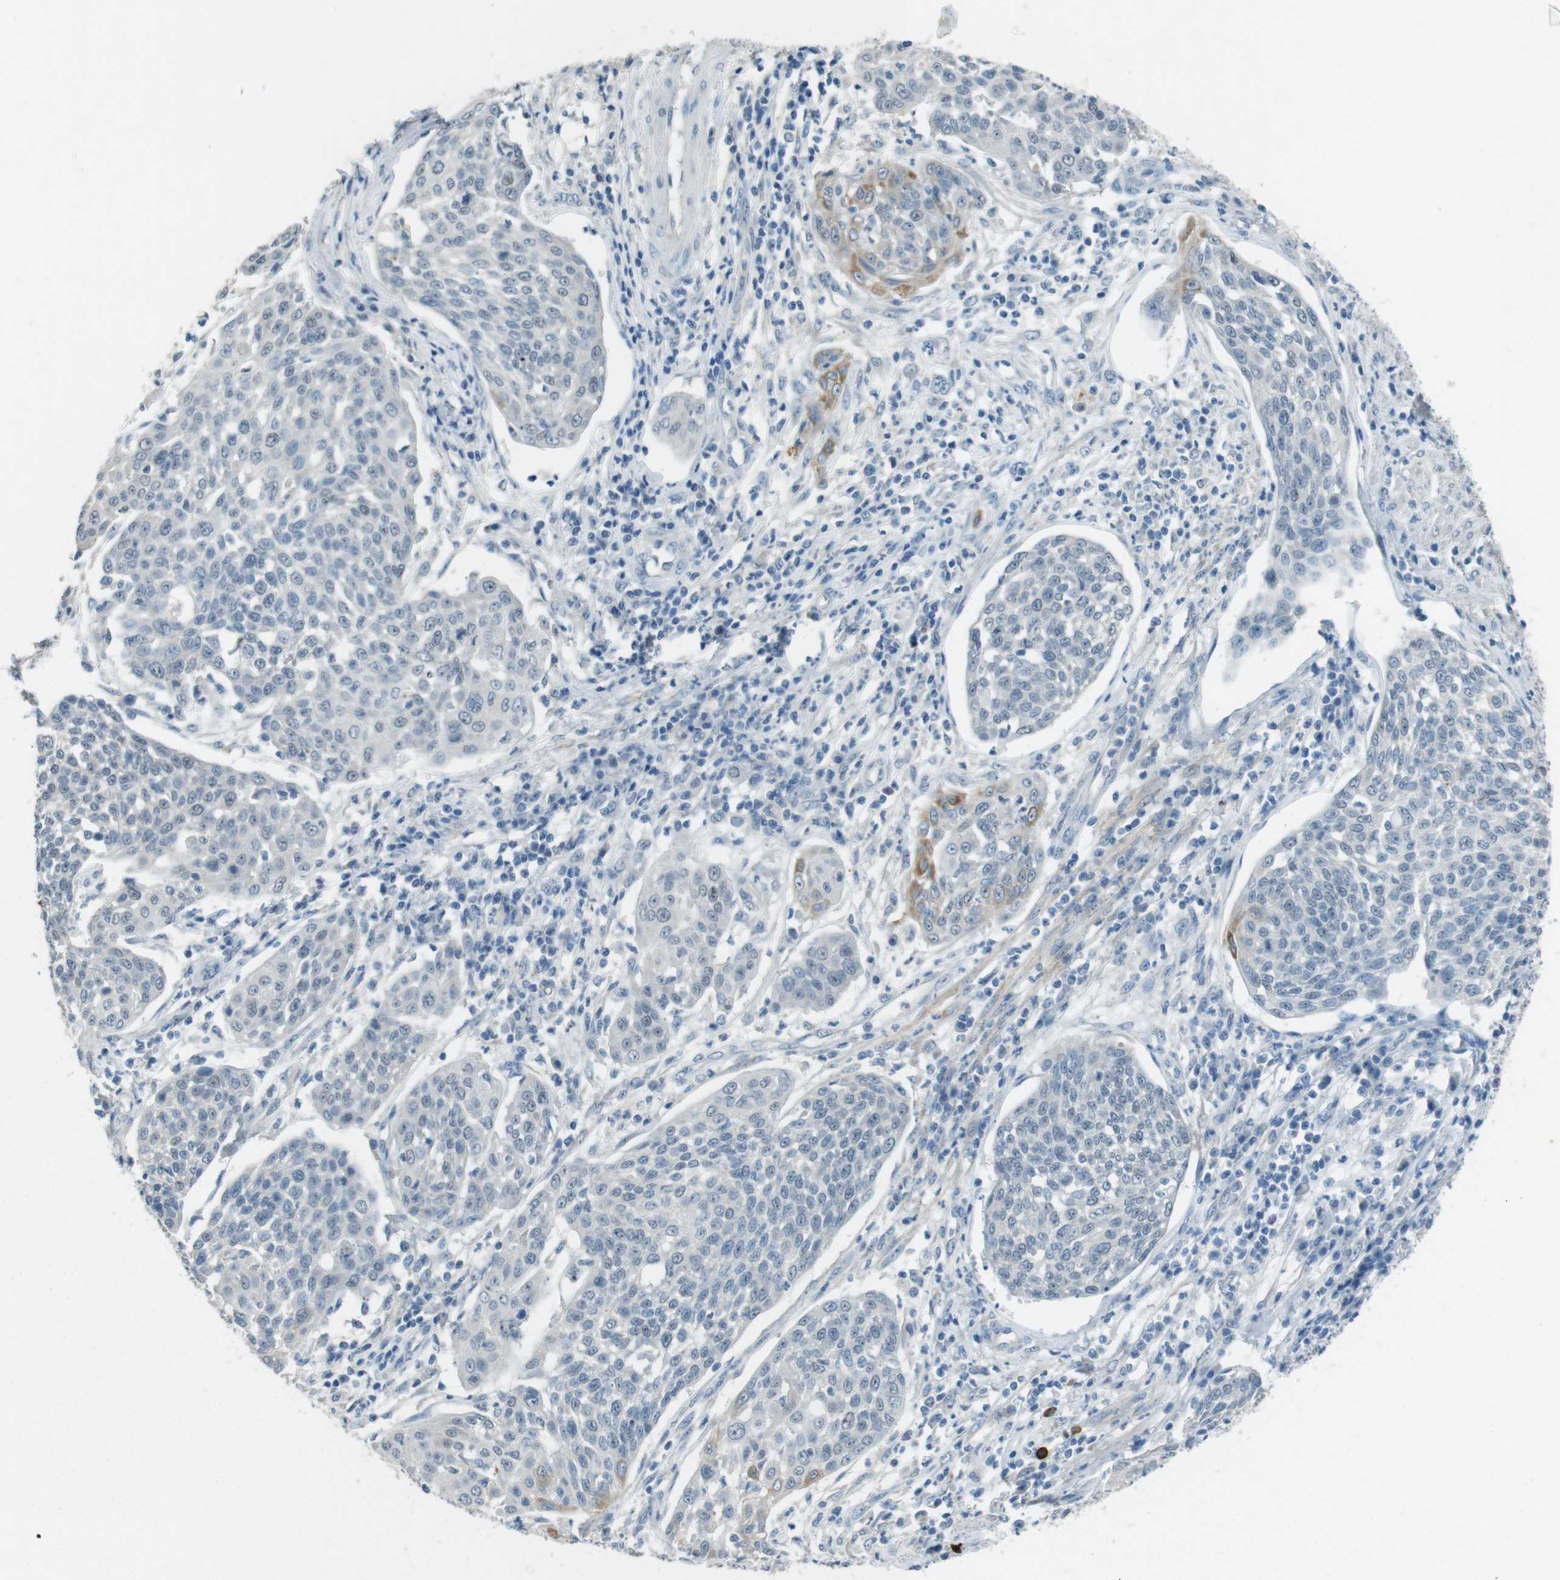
{"staining": {"intensity": "moderate", "quantity": "<25%", "location": "cytoplasmic/membranous"}, "tissue": "cervical cancer", "cell_type": "Tumor cells", "image_type": "cancer", "snomed": [{"axis": "morphology", "description": "Squamous cell carcinoma, NOS"}, {"axis": "topography", "description": "Cervix"}], "caption": "Immunohistochemistry (IHC) of cervical cancer shows low levels of moderate cytoplasmic/membranous positivity in about <25% of tumor cells.", "gene": "ENTPD7", "patient": {"sex": "female", "age": 34}}